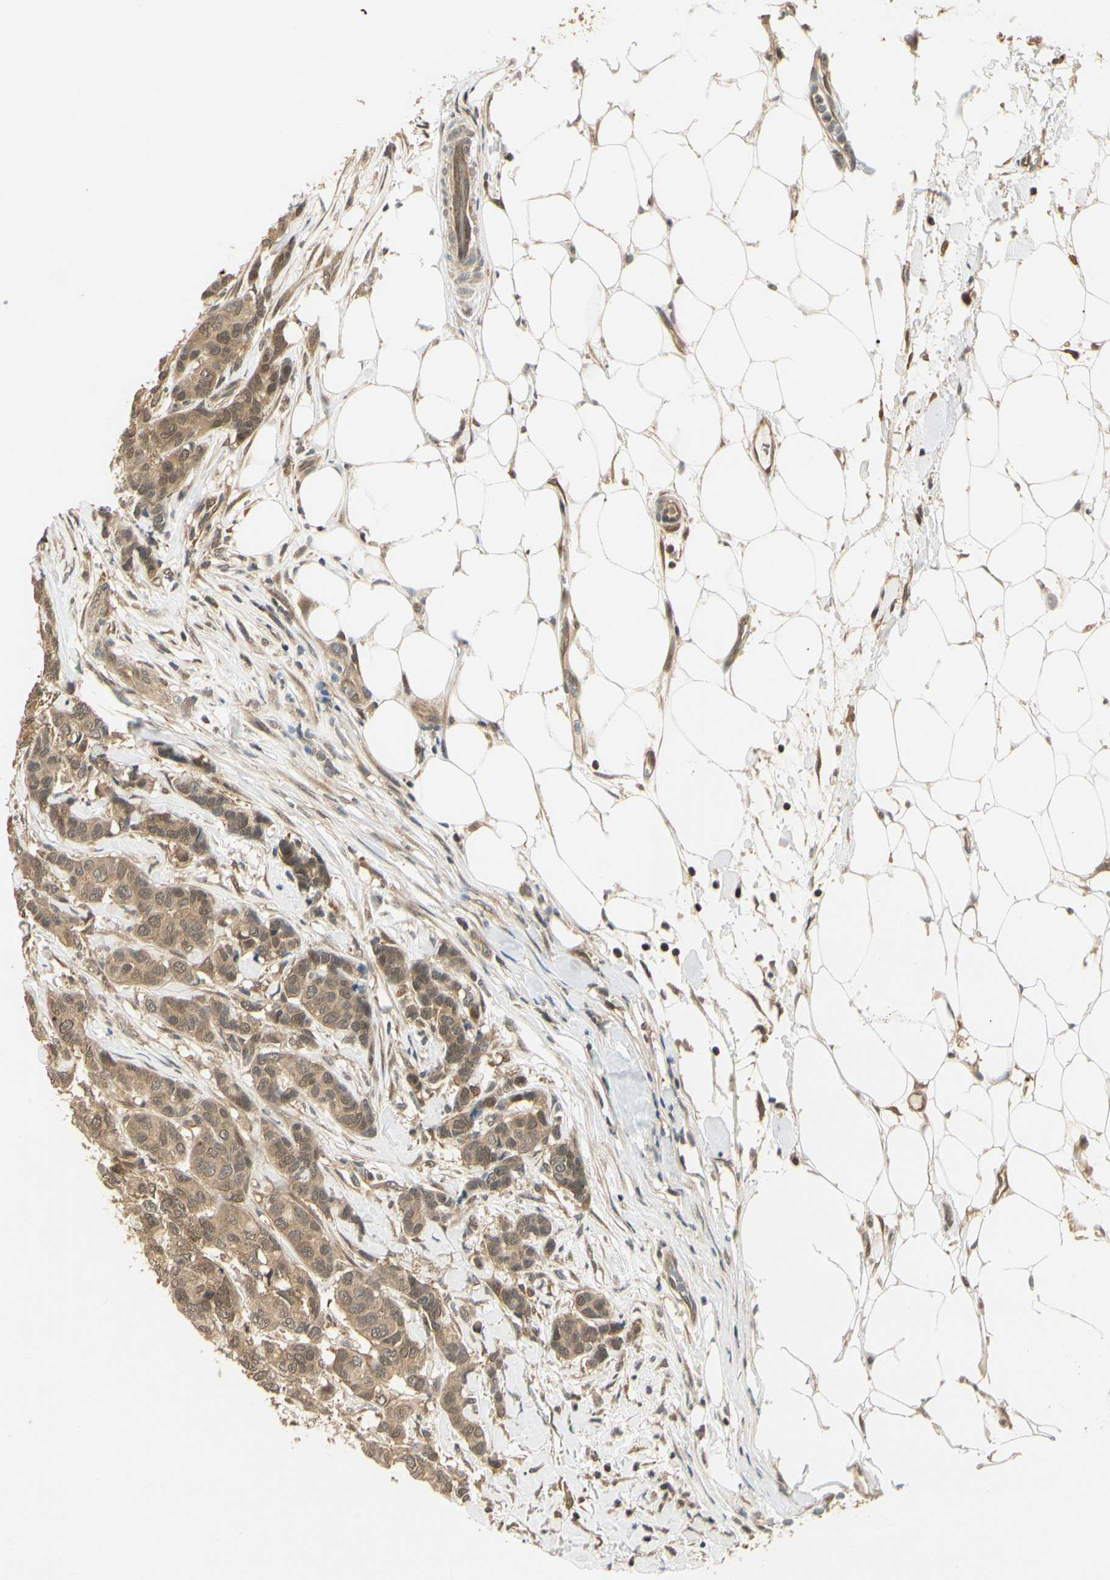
{"staining": {"intensity": "moderate", "quantity": ">75%", "location": "cytoplasmic/membranous,nuclear"}, "tissue": "breast cancer", "cell_type": "Tumor cells", "image_type": "cancer", "snomed": [{"axis": "morphology", "description": "Duct carcinoma"}, {"axis": "topography", "description": "Breast"}], "caption": "Human breast cancer stained for a protein (brown) shows moderate cytoplasmic/membranous and nuclear positive positivity in about >75% of tumor cells.", "gene": "UBE2Z", "patient": {"sex": "female", "age": 87}}